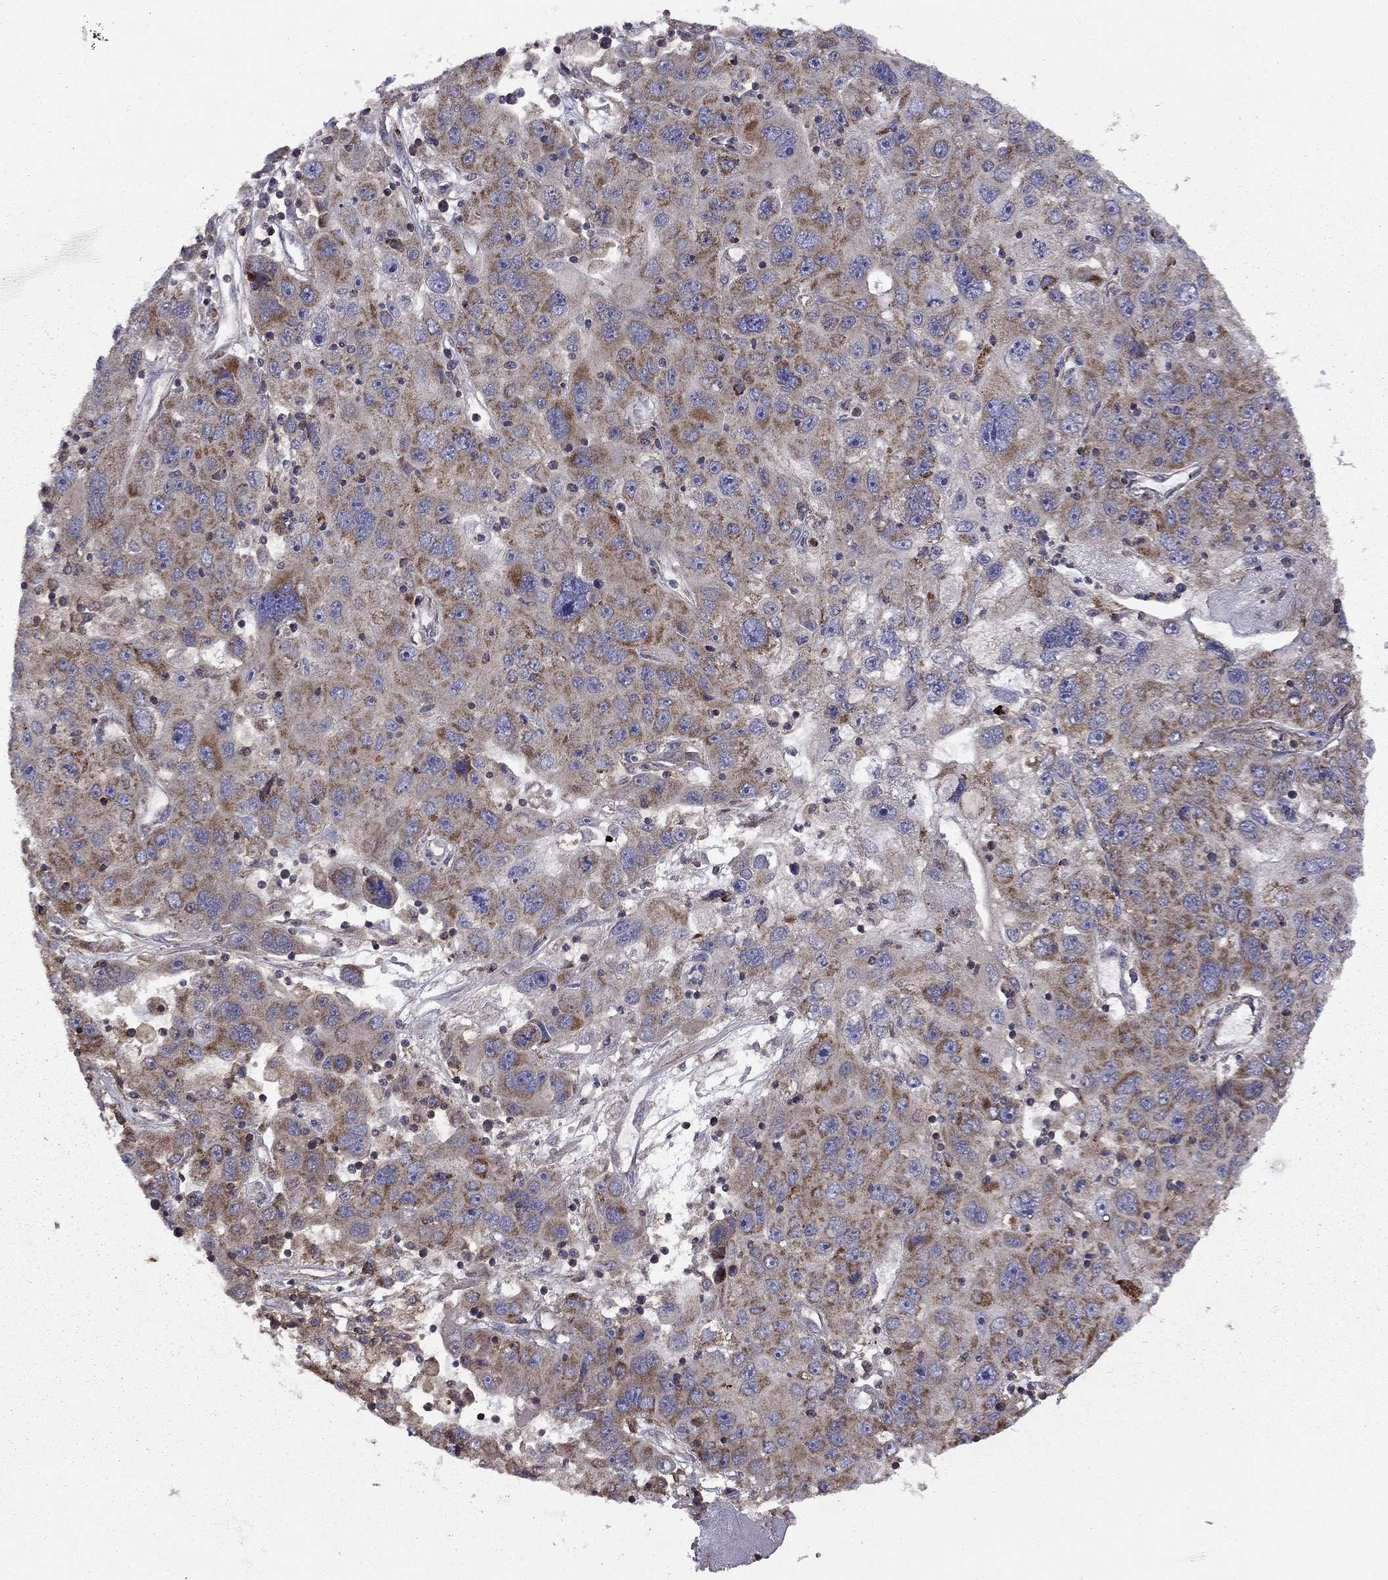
{"staining": {"intensity": "moderate", "quantity": "25%-75%", "location": "cytoplasmic/membranous"}, "tissue": "stomach cancer", "cell_type": "Tumor cells", "image_type": "cancer", "snomed": [{"axis": "morphology", "description": "Adenocarcinoma, NOS"}, {"axis": "topography", "description": "Stomach"}], "caption": "Immunohistochemical staining of stomach cancer reveals medium levels of moderate cytoplasmic/membranous positivity in about 25%-75% of tumor cells.", "gene": "ALG6", "patient": {"sex": "male", "age": 56}}